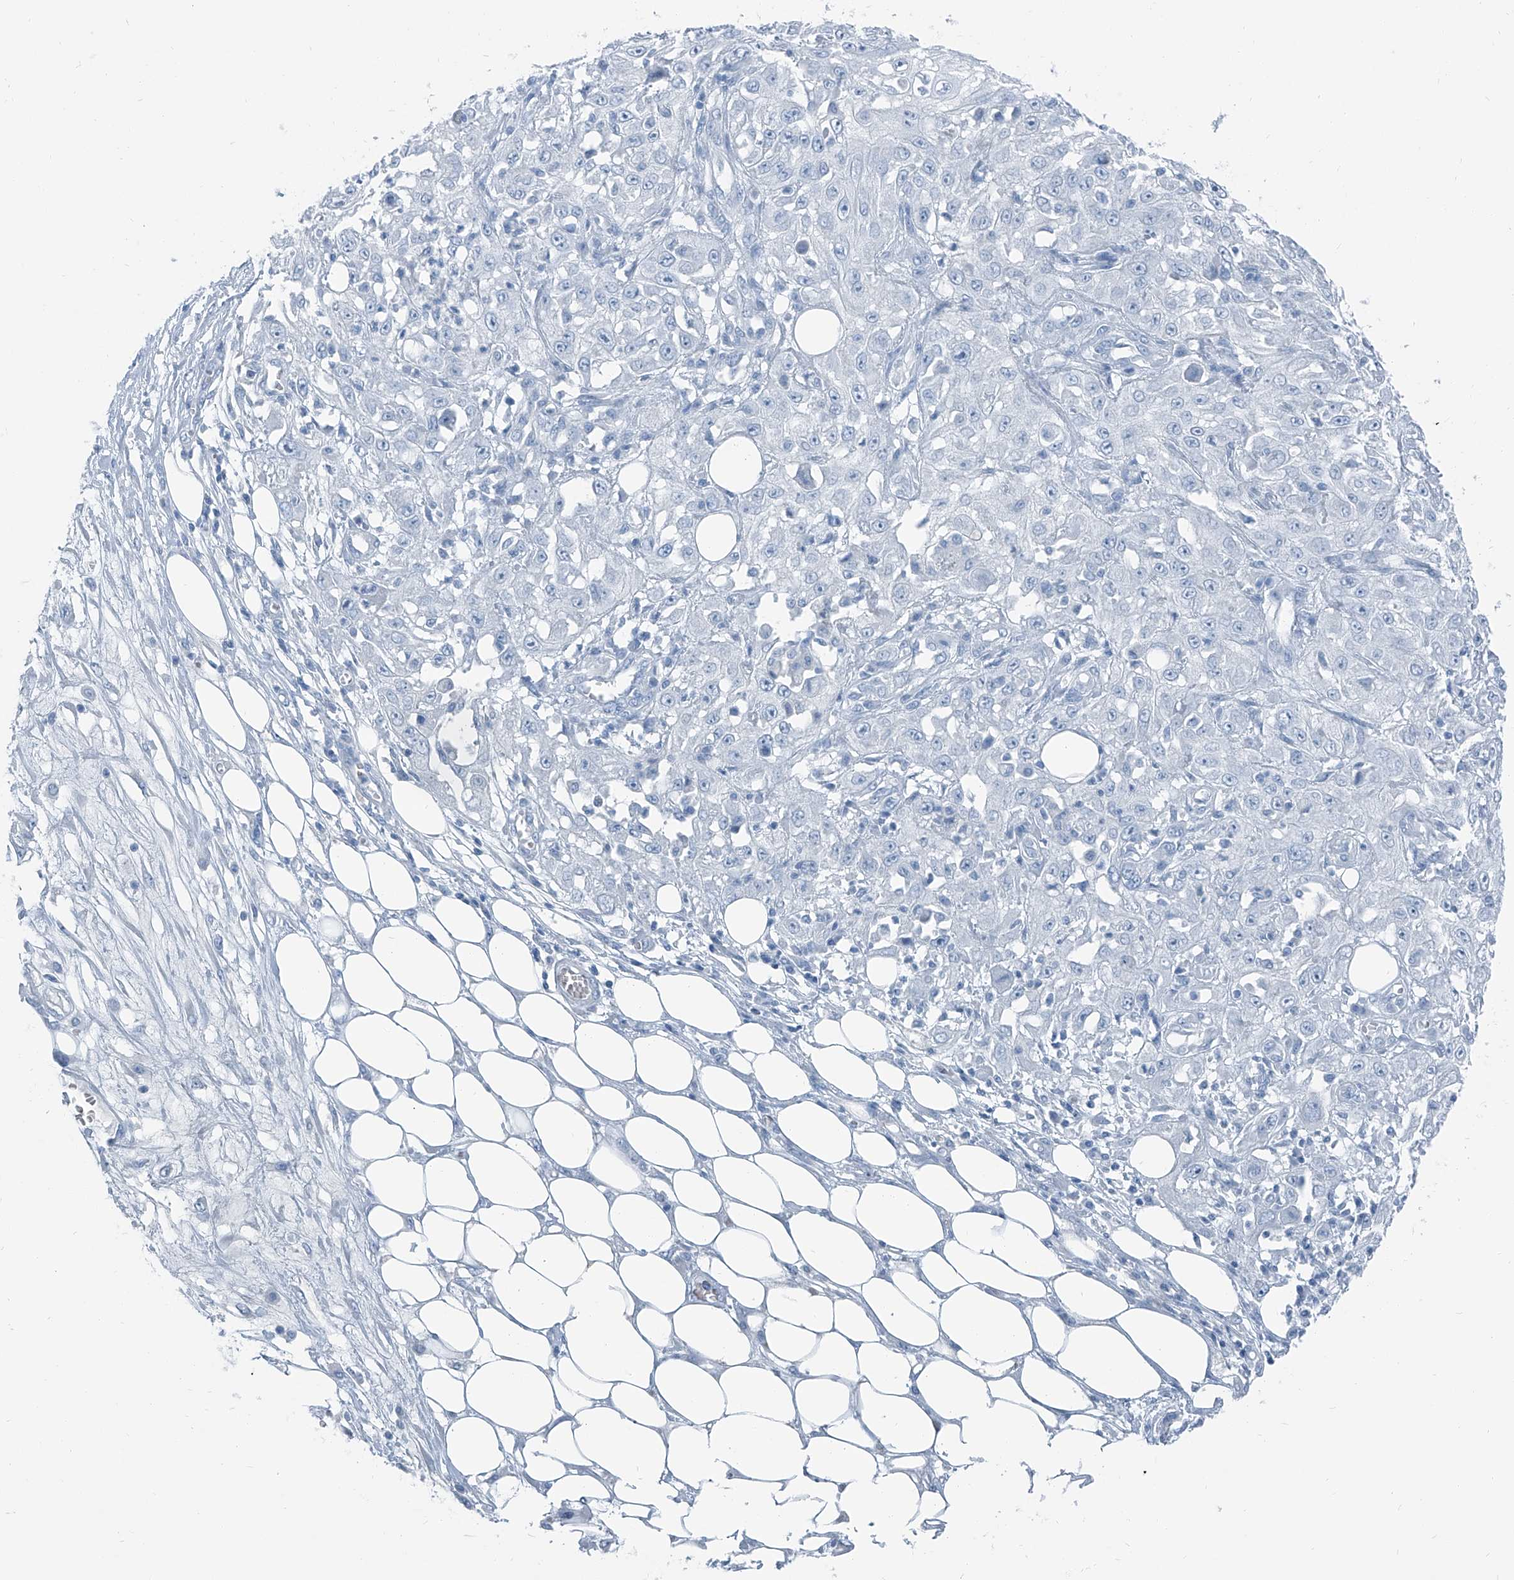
{"staining": {"intensity": "negative", "quantity": "none", "location": "none"}, "tissue": "skin cancer", "cell_type": "Tumor cells", "image_type": "cancer", "snomed": [{"axis": "morphology", "description": "Squamous cell carcinoma, NOS"}, {"axis": "morphology", "description": "Squamous cell carcinoma, metastatic, NOS"}, {"axis": "topography", "description": "Skin"}, {"axis": "topography", "description": "Lymph node"}], "caption": "The image shows no significant positivity in tumor cells of skin cancer (squamous cell carcinoma).", "gene": "RGN", "patient": {"sex": "male", "age": 75}}